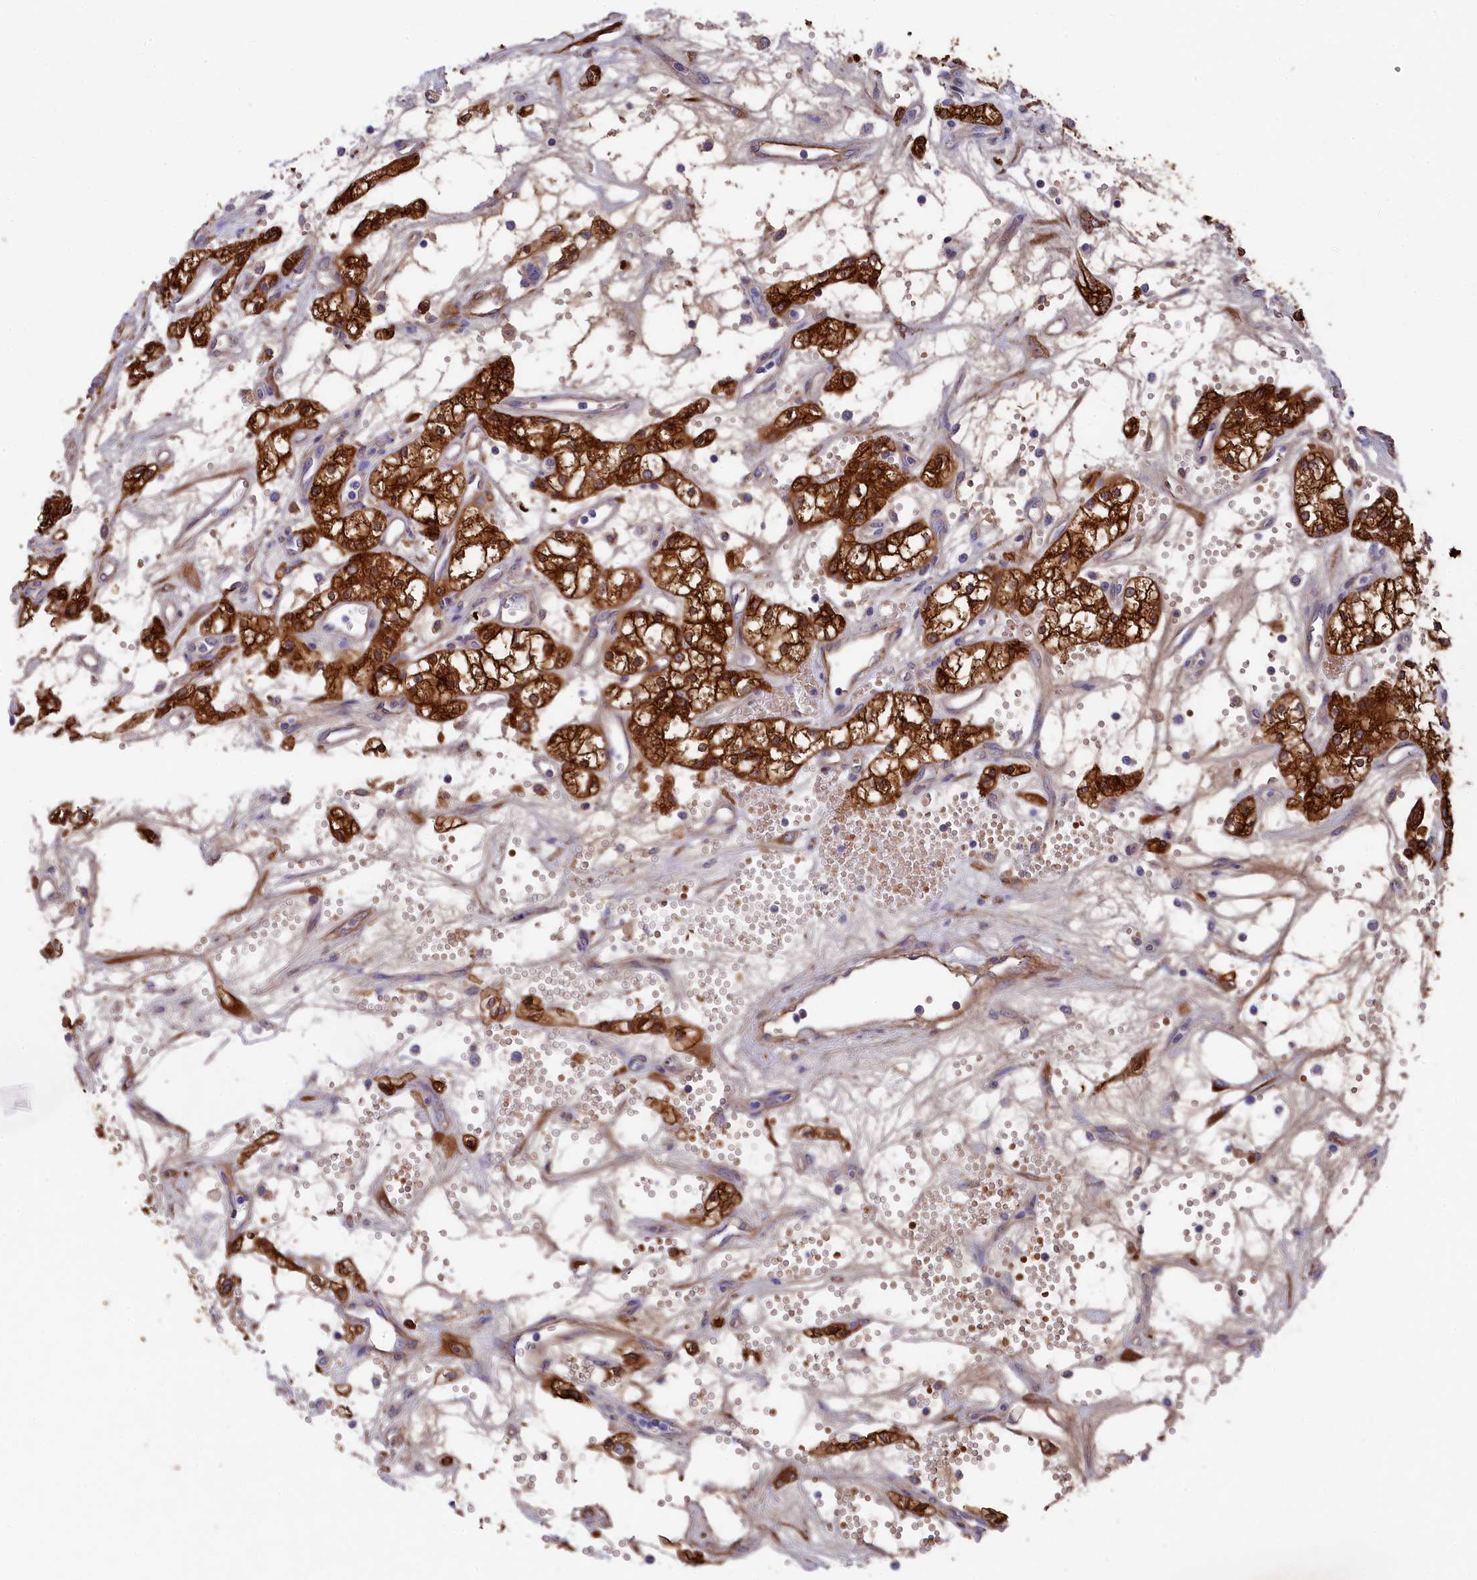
{"staining": {"intensity": "strong", "quantity": ">75%", "location": "cytoplasmic/membranous"}, "tissue": "renal cancer", "cell_type": "Tumor cells", "image_type": "cancer", "snomed": [{"axis": "morphology", "description": "Adenocarcinoma, NOS"}, {"axis": "topography", "description": "Kidney"}], "caption": "High-power microscopy captured an IHC image of renal cancer, revealing strong cytoplasmic/membranous positivity in about >75% of tumor cells. (DAB IHC with brightfield microscopy, high magnification).", "gene": "LHFPL4", "patient": {"sex": "male", "age": 59}}